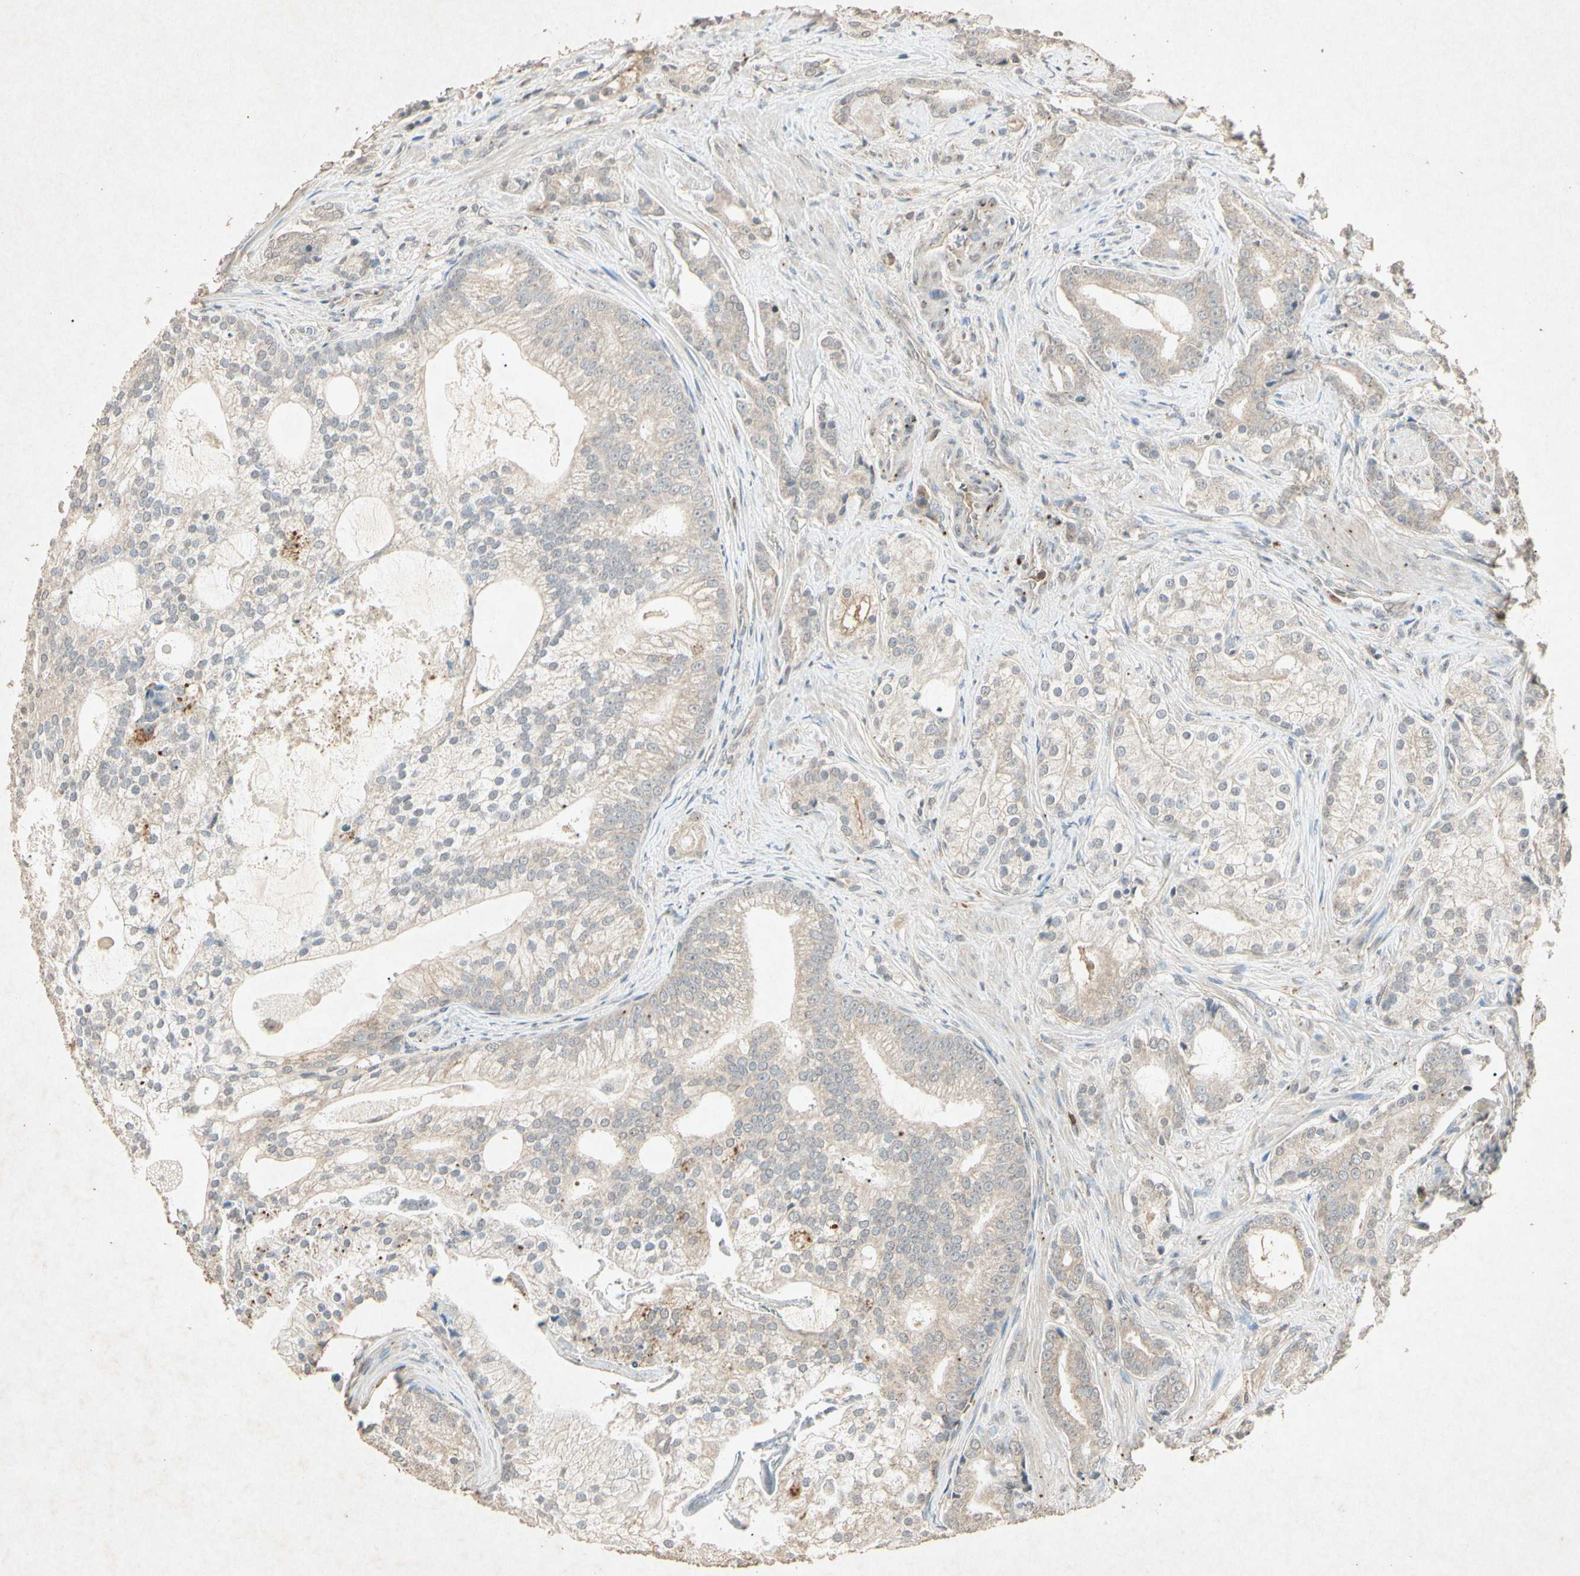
{"staining": {"intensity": "weak", "quantity": ">75%", "location": "cytoplasmic/membranous"}, "tissue": "prostate cancer", "cell_type": "Tumor cells", "image_type": "cancer", "snomed": [{"axis": "morphology", "description": "Adenocarcinoma, Low grade"}, {"axis": "topography", "description": "Prostate"}], "caption": "Human prostate low-grade adenocarcinoma stained for a protein (brown) shows weak cytoplasmic/membranous positive positivity in approximately >75% of tumor cells.", "gene": "MSRB1", "patient": {"sex": "male", "age": 58}}